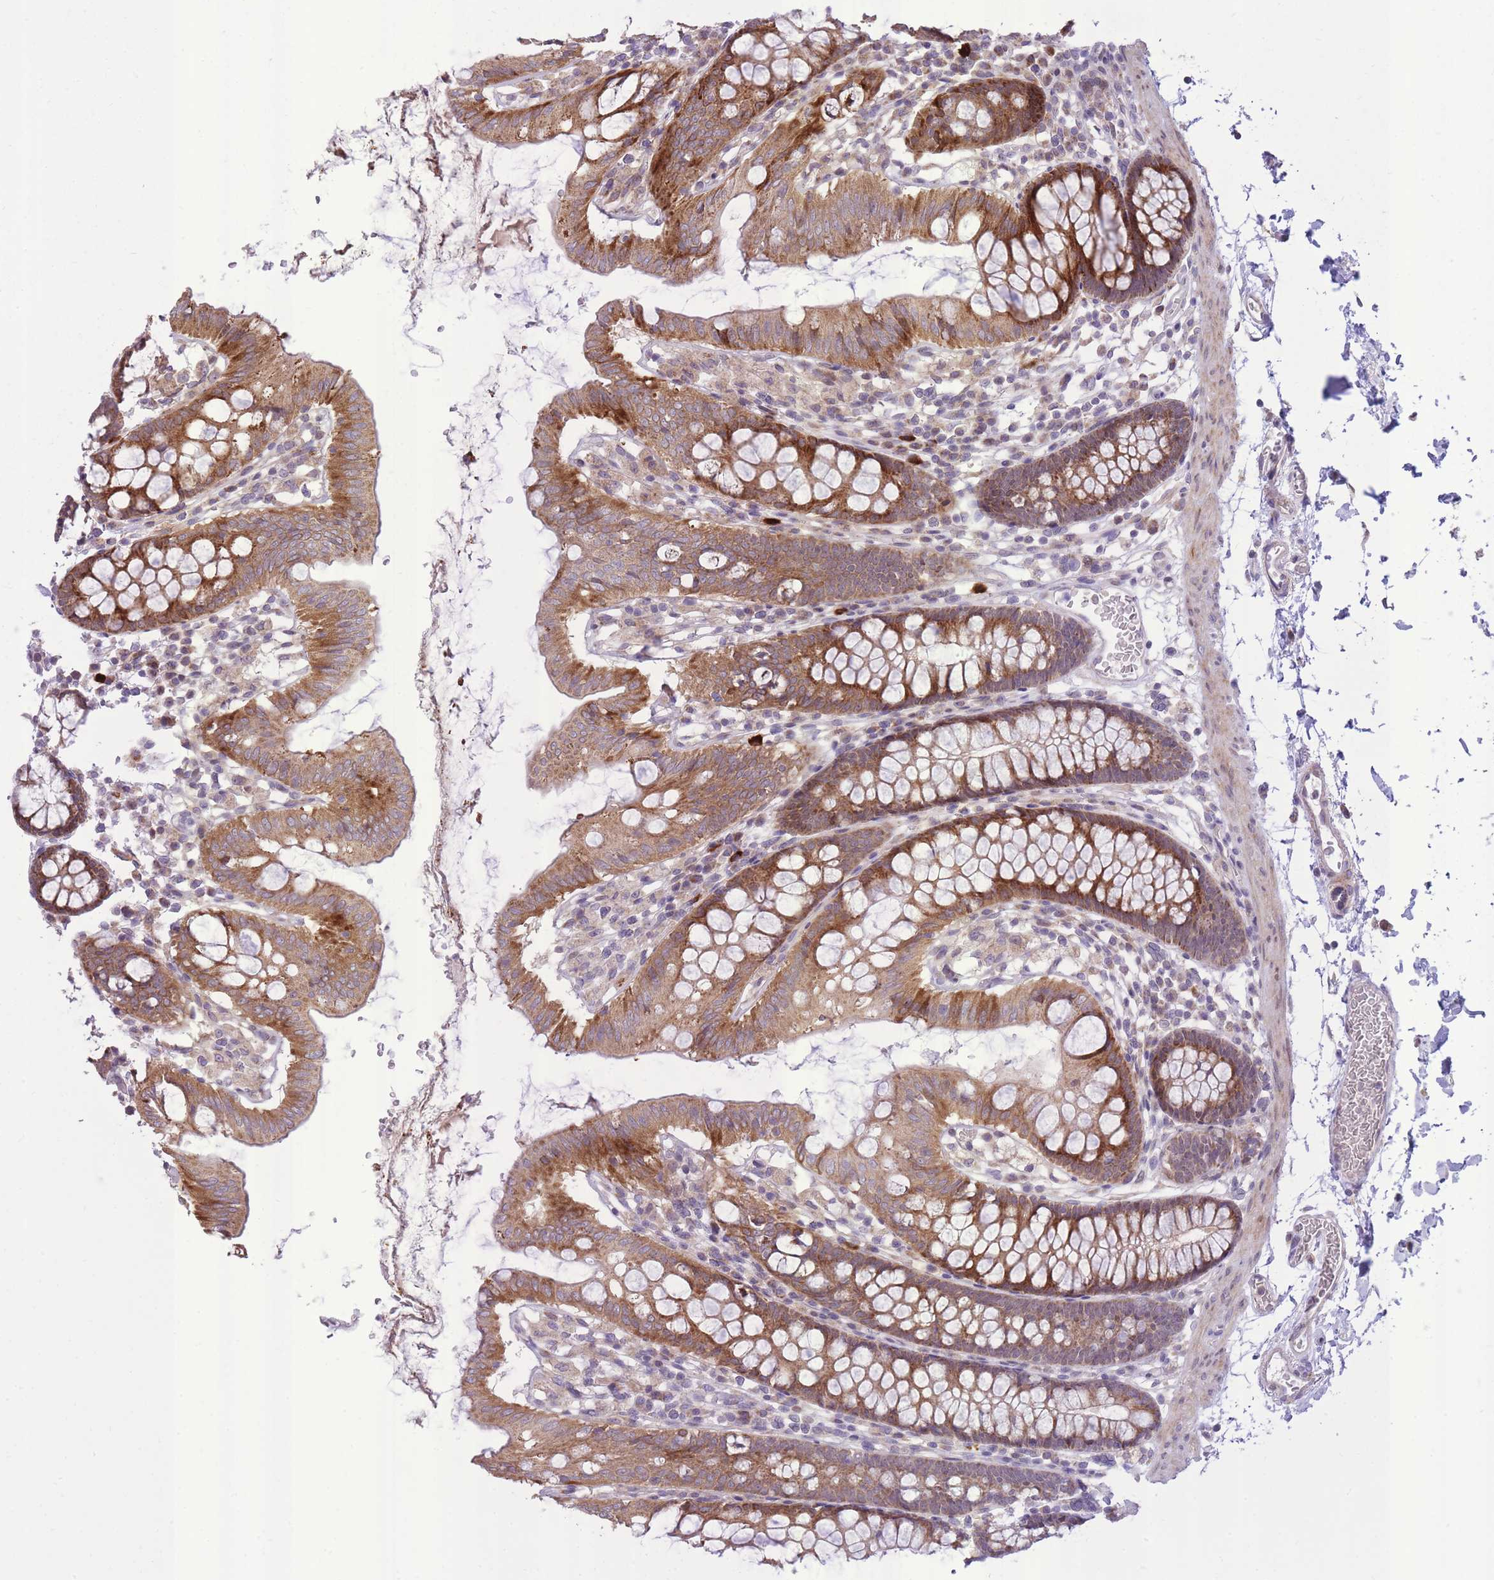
{"staining": {"intensity": "negative", "quantity": "none", "location": "none"}, "tissue": "colon", "cell_type": "Endothelial cells", "image_type": "normal", "snomed": [{"axis": "morphology", "description": "Normal tissue, NOS"}, {"axis": "topography", "description": "Colon"}], "caption": "High magnification brightfield microscopy of unremarkable colon stained with DAB (3,3'-diaminobenzidine) (brown) and counterstained with hematoxylin (blue): endothelial cells show no significant positivity. (Stains: DAB (3,3'-diaminobenzidine) immunohistochemistry with hematoxylin counter stain, Microscopy: brightfield microscopy at high magnification).", "gene": "SLC4A4", "patient": {"sex": "male", "age": 75}}